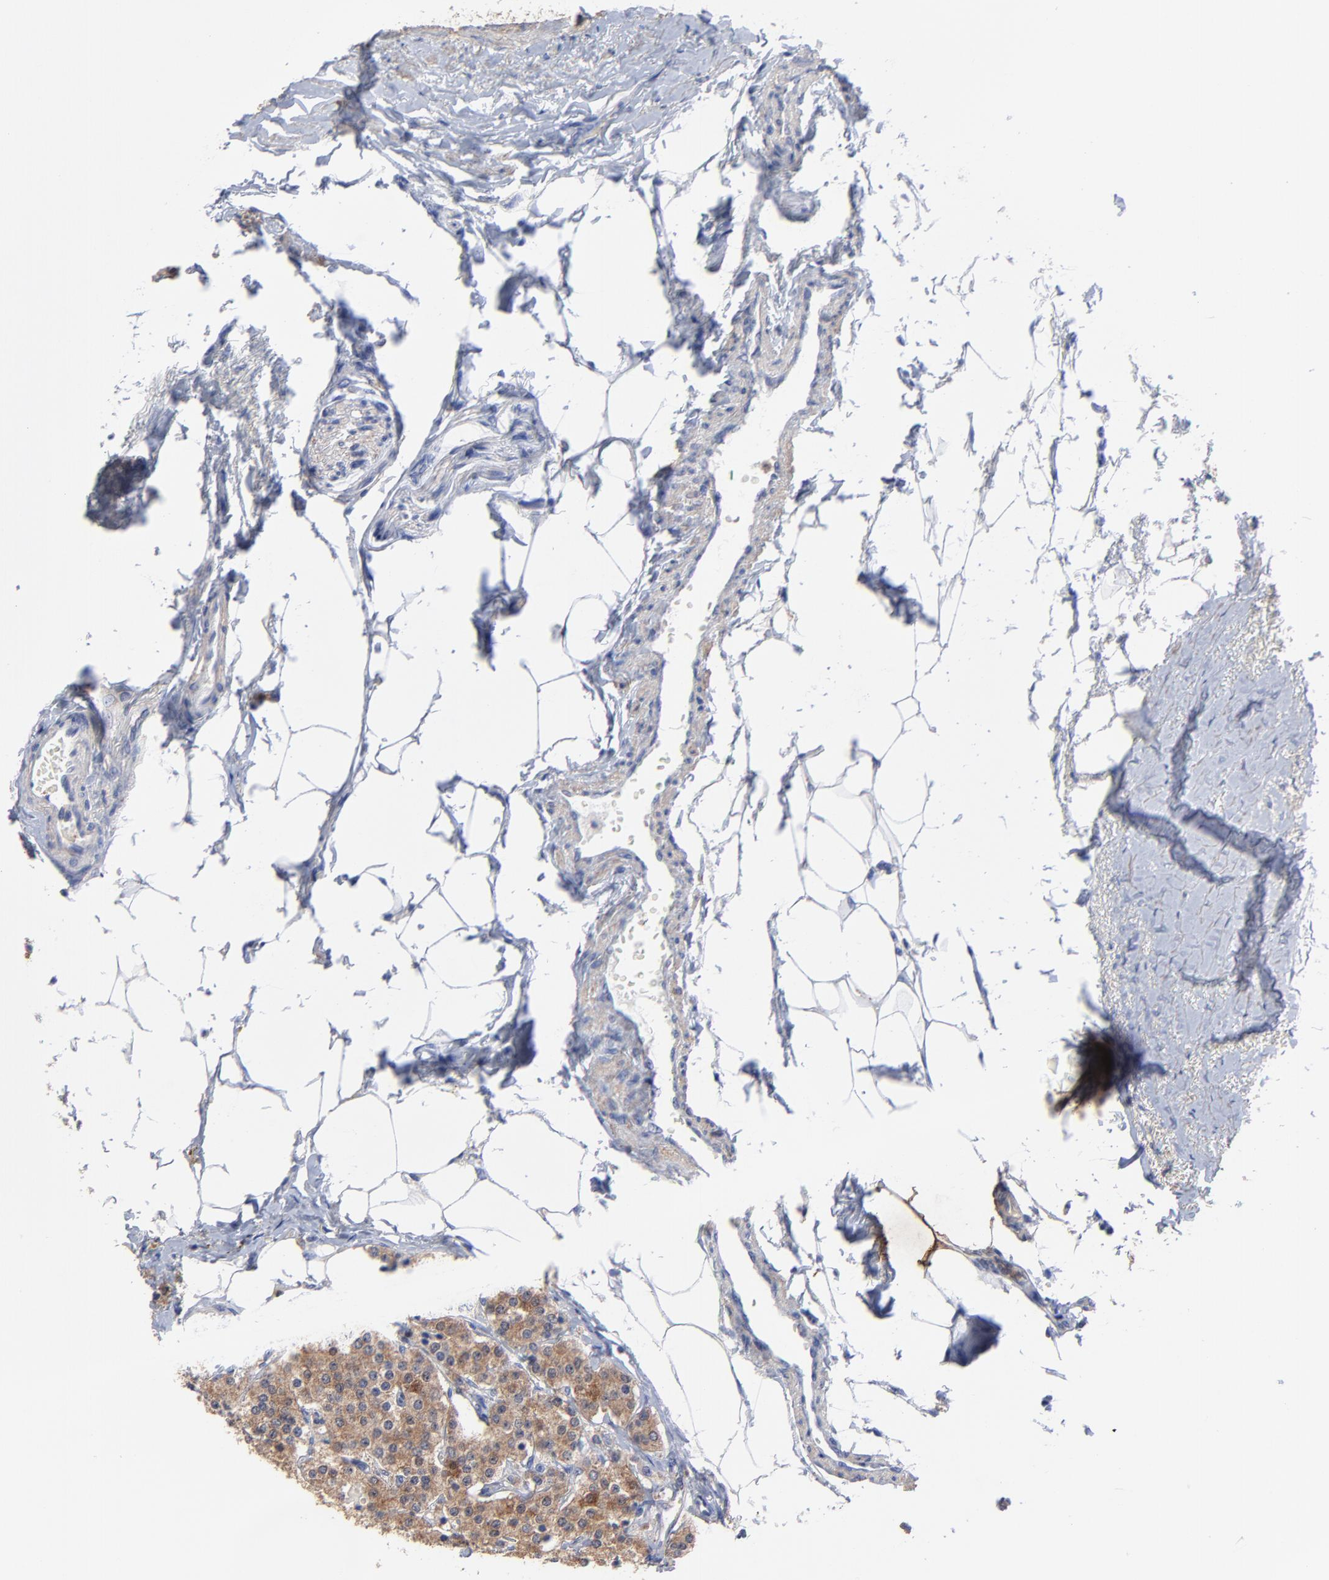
{"staining": {"intensity": "strong", "quantity": ">75%", "location": "cytoplasmic/membranous"}, "tissue": "carcinoid", "cell_type": "Tumor cells", "image_type": "cancer", "snomed": [{"axis": "morphology", "description": "Carcinoid, malignant, NOS"}, {"axis": "topography", "description": "Colon"}], "caption": "Carcinoid stained with a protein marker reveals strong staining in tumor cells.", "gene": "ASL", "patient": {"sex": "female", "age": 61}}